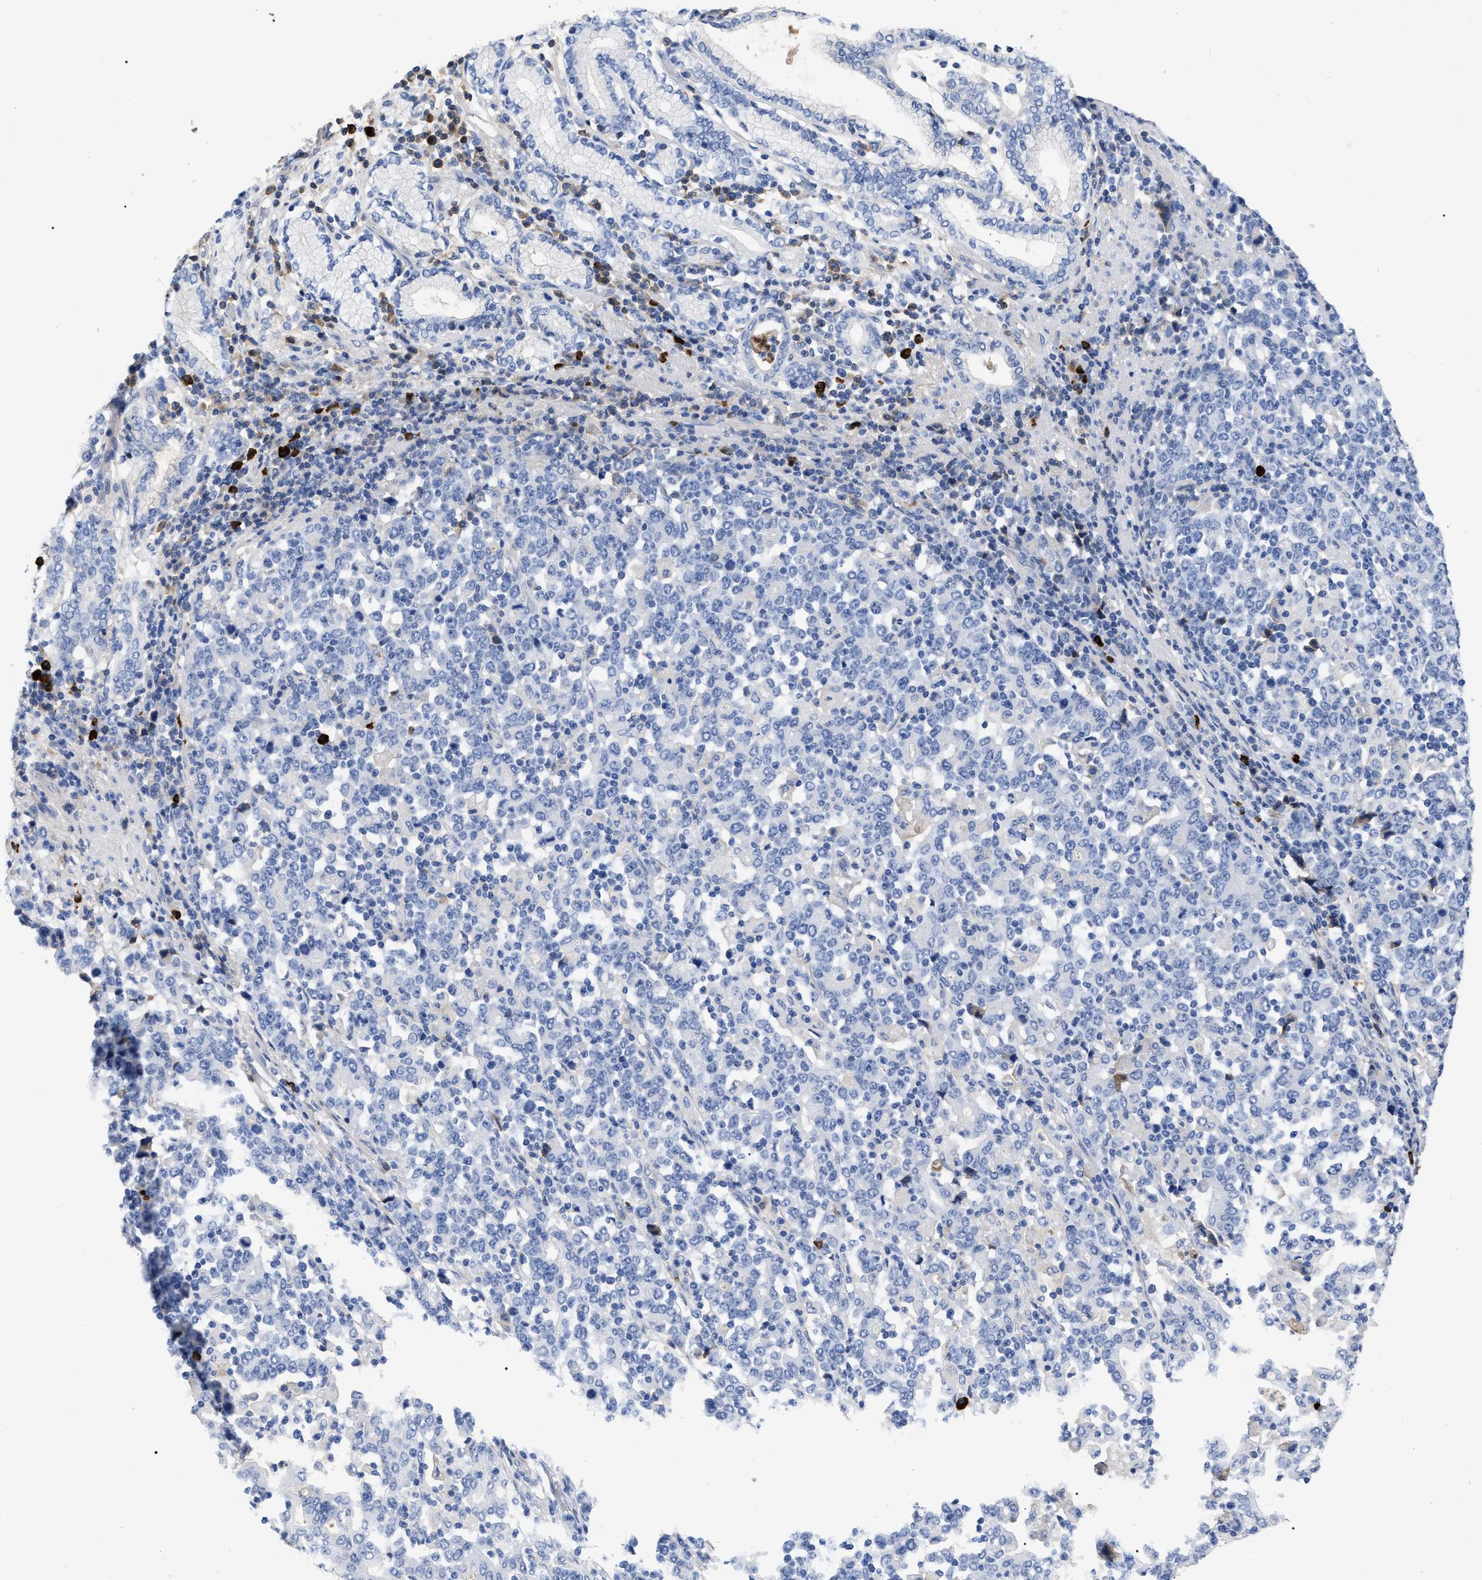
{"staining": {"intensity": "negative", "quantity": "none", "location": "none"}, "tissue": "stomach cancer", "cell_type": "Tumor cells", "image_type": "cancer", "snomed": [{"axis": "morphology", "description": "Adenocarcinoma, NOS"}, {"axis": "topography", "description": "Stomach, upper"}], "caption": "High magnification brightfield microscopy of stomach adenocarcinoma stained with DAB (brown) and counterstained with hematoxylin (blue): tumor cells show no significant positivity.", "gene": "IGHV5-51", "patient": {"sex": "male", "age": 69}}